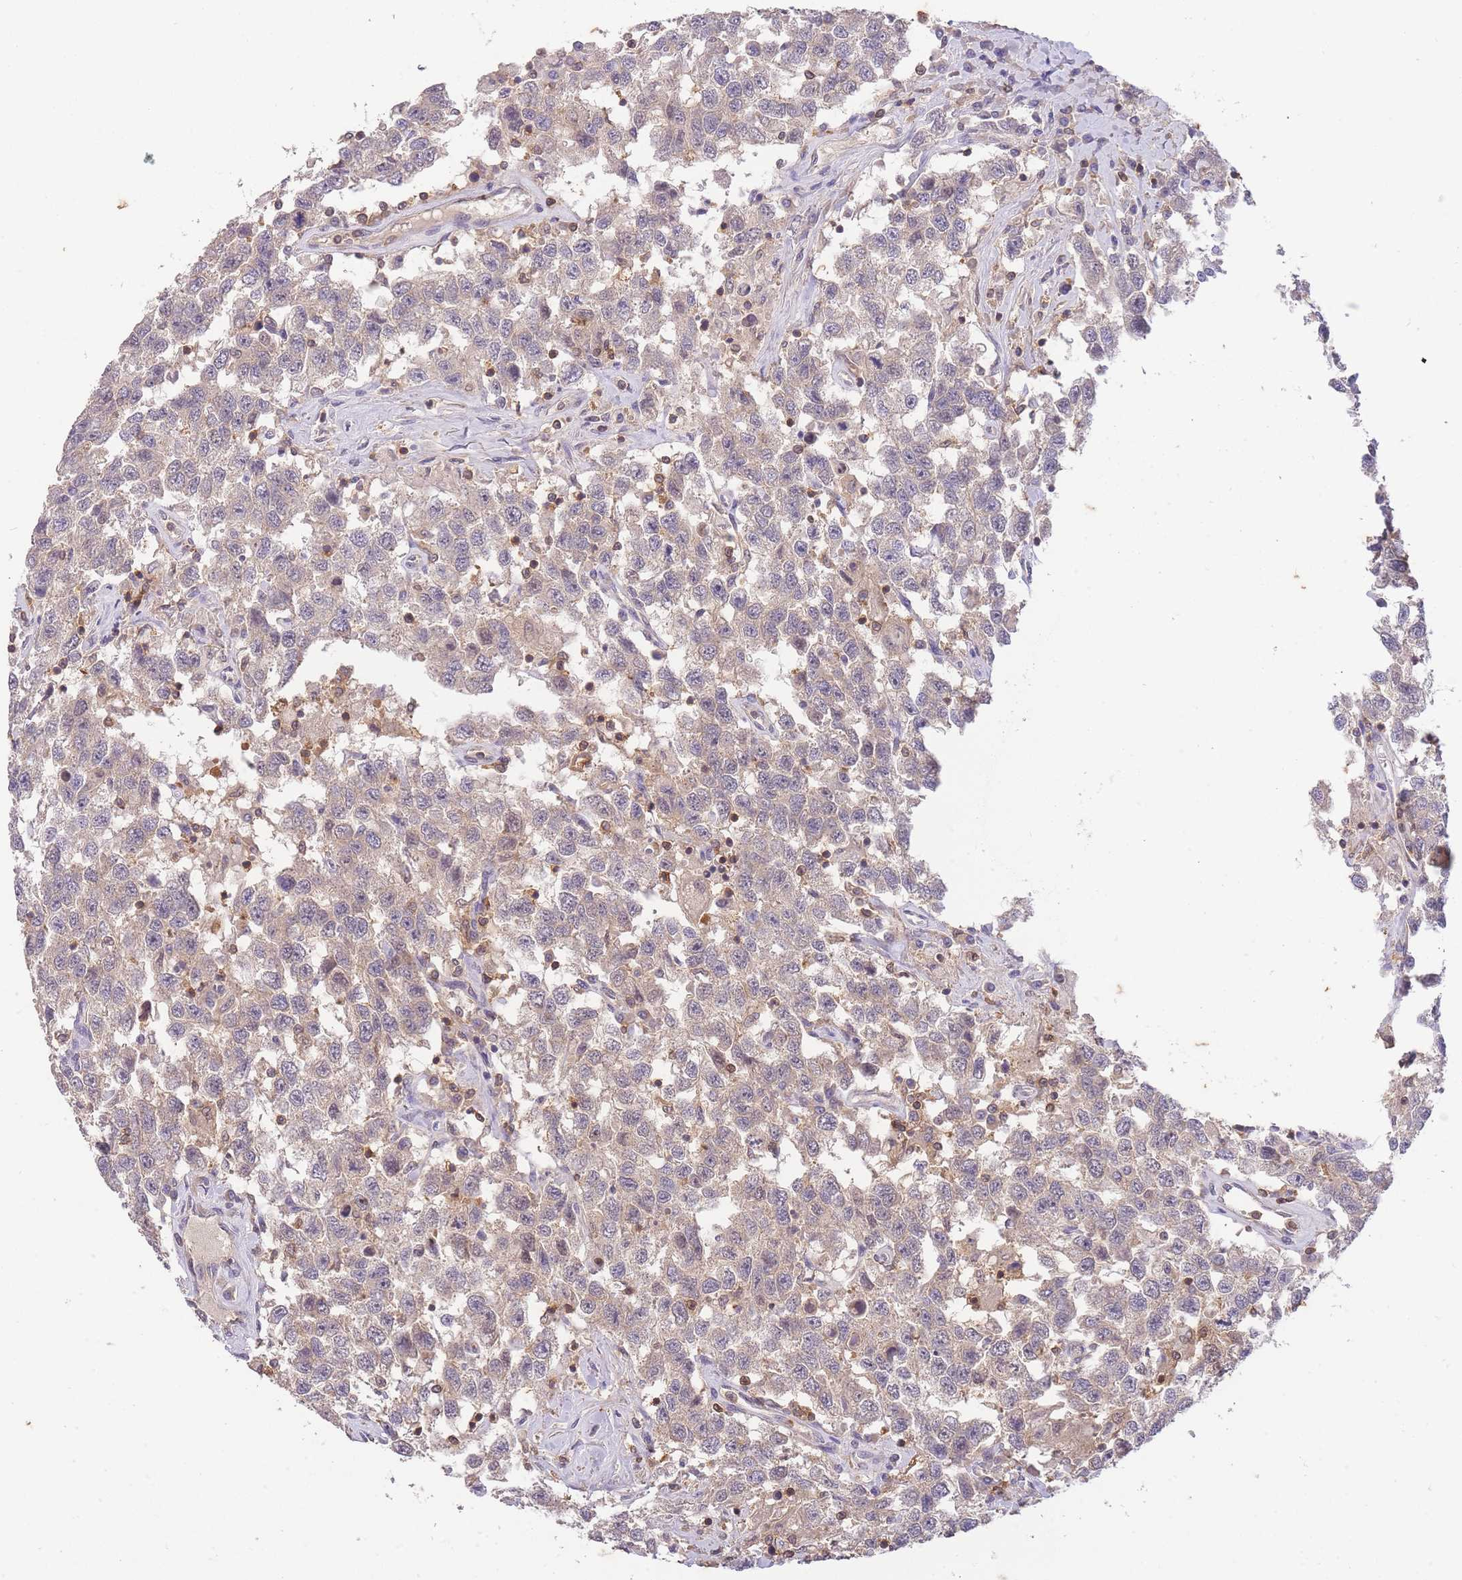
{"staining": {"intensity": "weak", "quantity": "<25%", "location": "cytoplasmic/membranous"}, "tissue": "testis cancer", "cell_type": "Tumor cells", "image_type": "cancer", "snomed": [{"axis": "morphology", "description": "Seminoma, NOS"}, {"axis": "topography", "description": "Testis"}], "caption": "The image demonstrates no significant positivity in tumor cells of testis seminoma.", "gene": "ST8SIA4", "patient": {"sex": "male", "age": 41}}